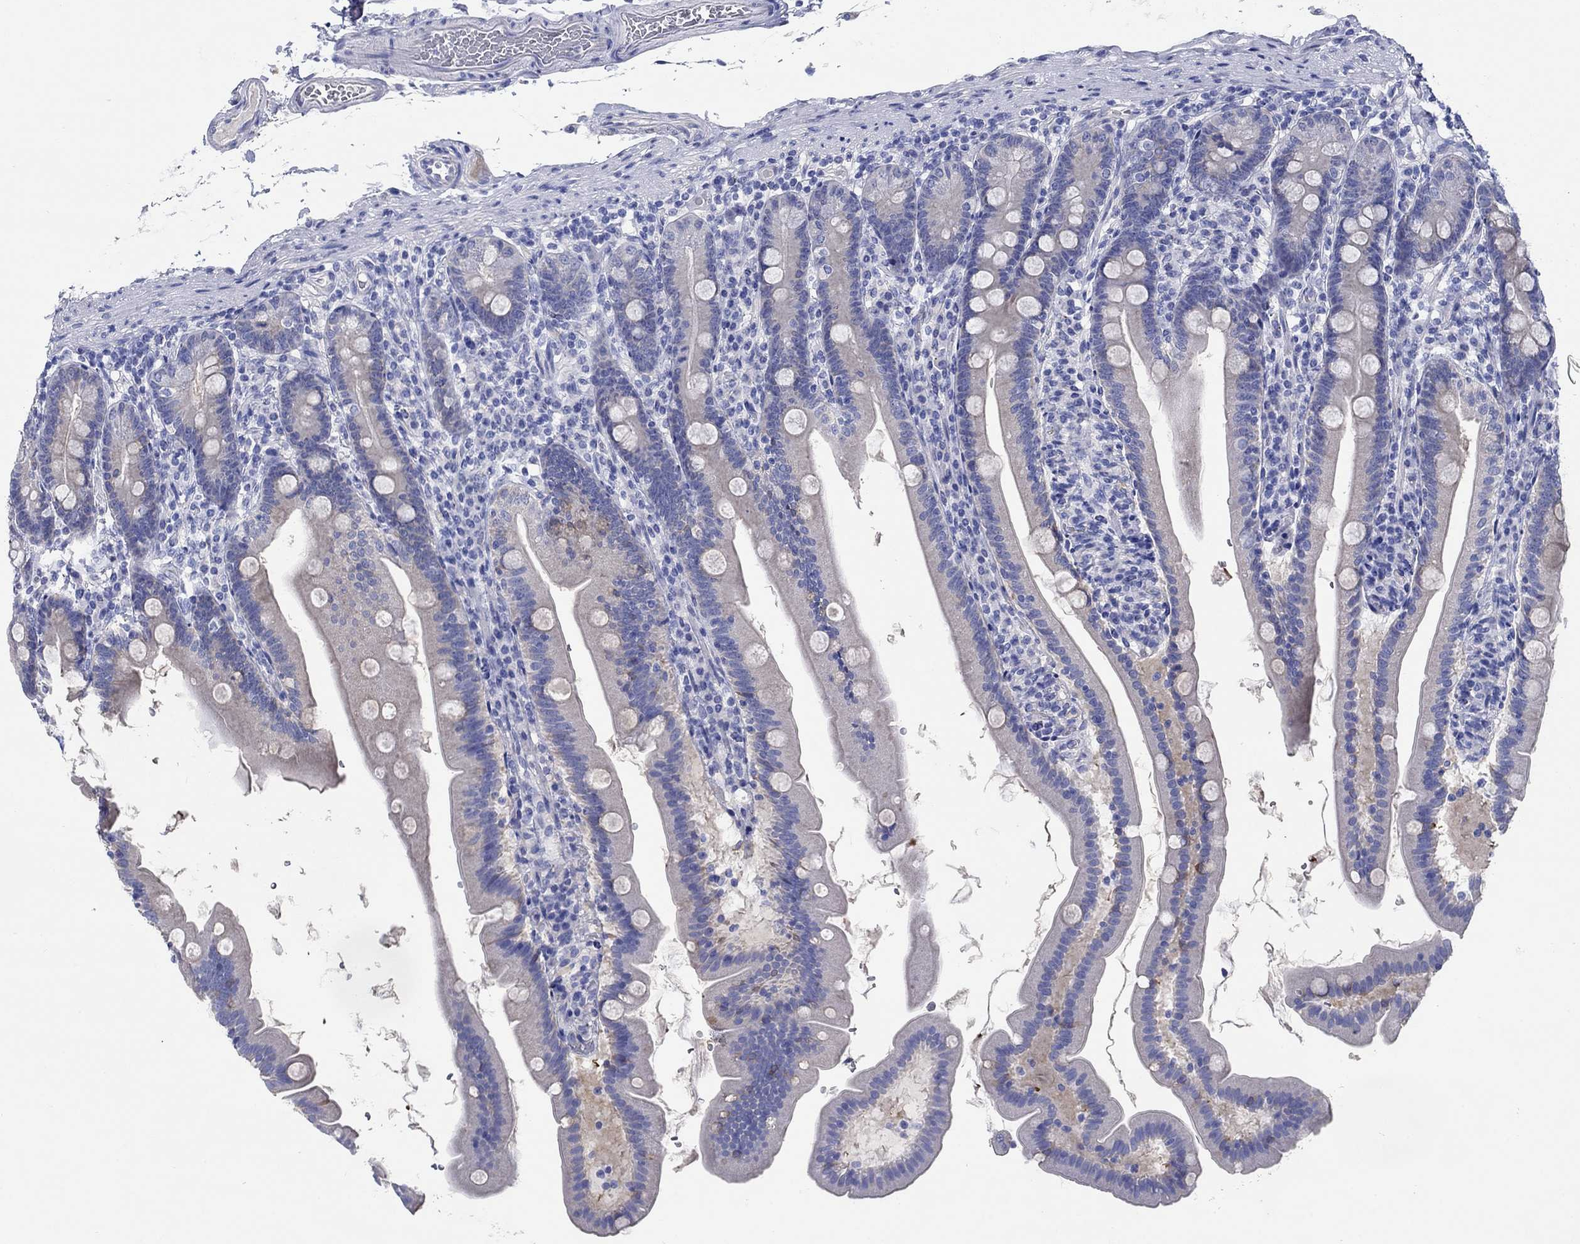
{"staining": {"intensity": "negative", "quantity": "none", "location": "none"}, "tissue": "duodenum", "cell_type": "Glandular cells", "image_type": "normal", "snomed": [{"axis": "morphology", "description": "Normal tissue, NOS"}, {"axis": "topography", "description": "Duodenum"}], "caption": "High power microscopy photomicrograph of an IHC micrograph of normal duodenum, revealing no significant expression in glandular cells.", "gene": "ENSG00000251537", "patient": {"sex": "female", "age": 67}}